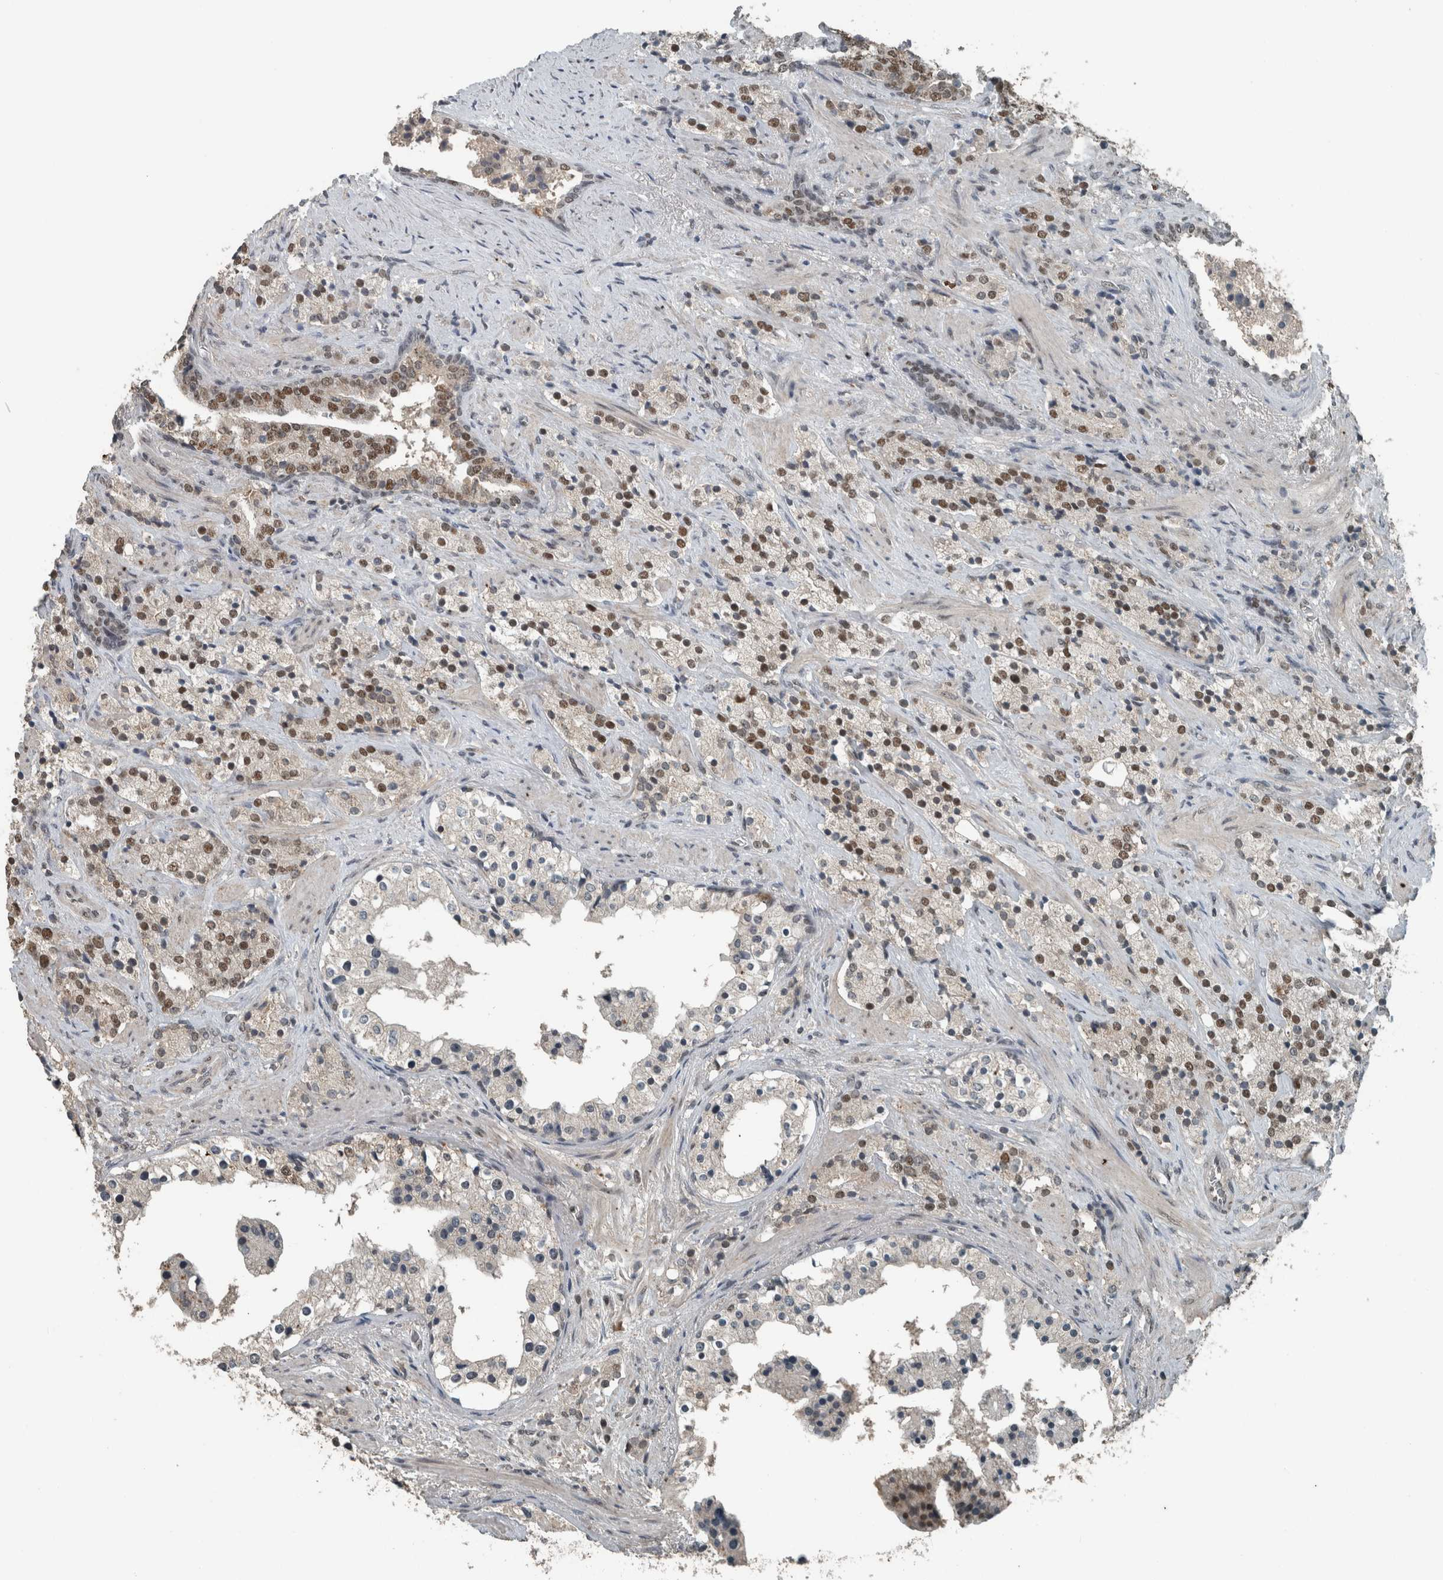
{"staining": {"intensity": "moderate", "quantity": ">75%", "location": "nuclear"}, "tissue": "prostate cancer", "cell_type": "Tumor cells", "image_type": "cancer", "snomed": [{"axis": "morphology", "description": "Adenocarcinoma, High grade"}, {"axis": "topography", "description": "Prostate"}], "caption": "This micrograph shows immunohistochemistry staining of human prostate cancer, with medium moderate nuclear expression in approximately >75% of tumor cells.", "gene": "ZNF24", "patient": {"sex": "male", "age": 71}}